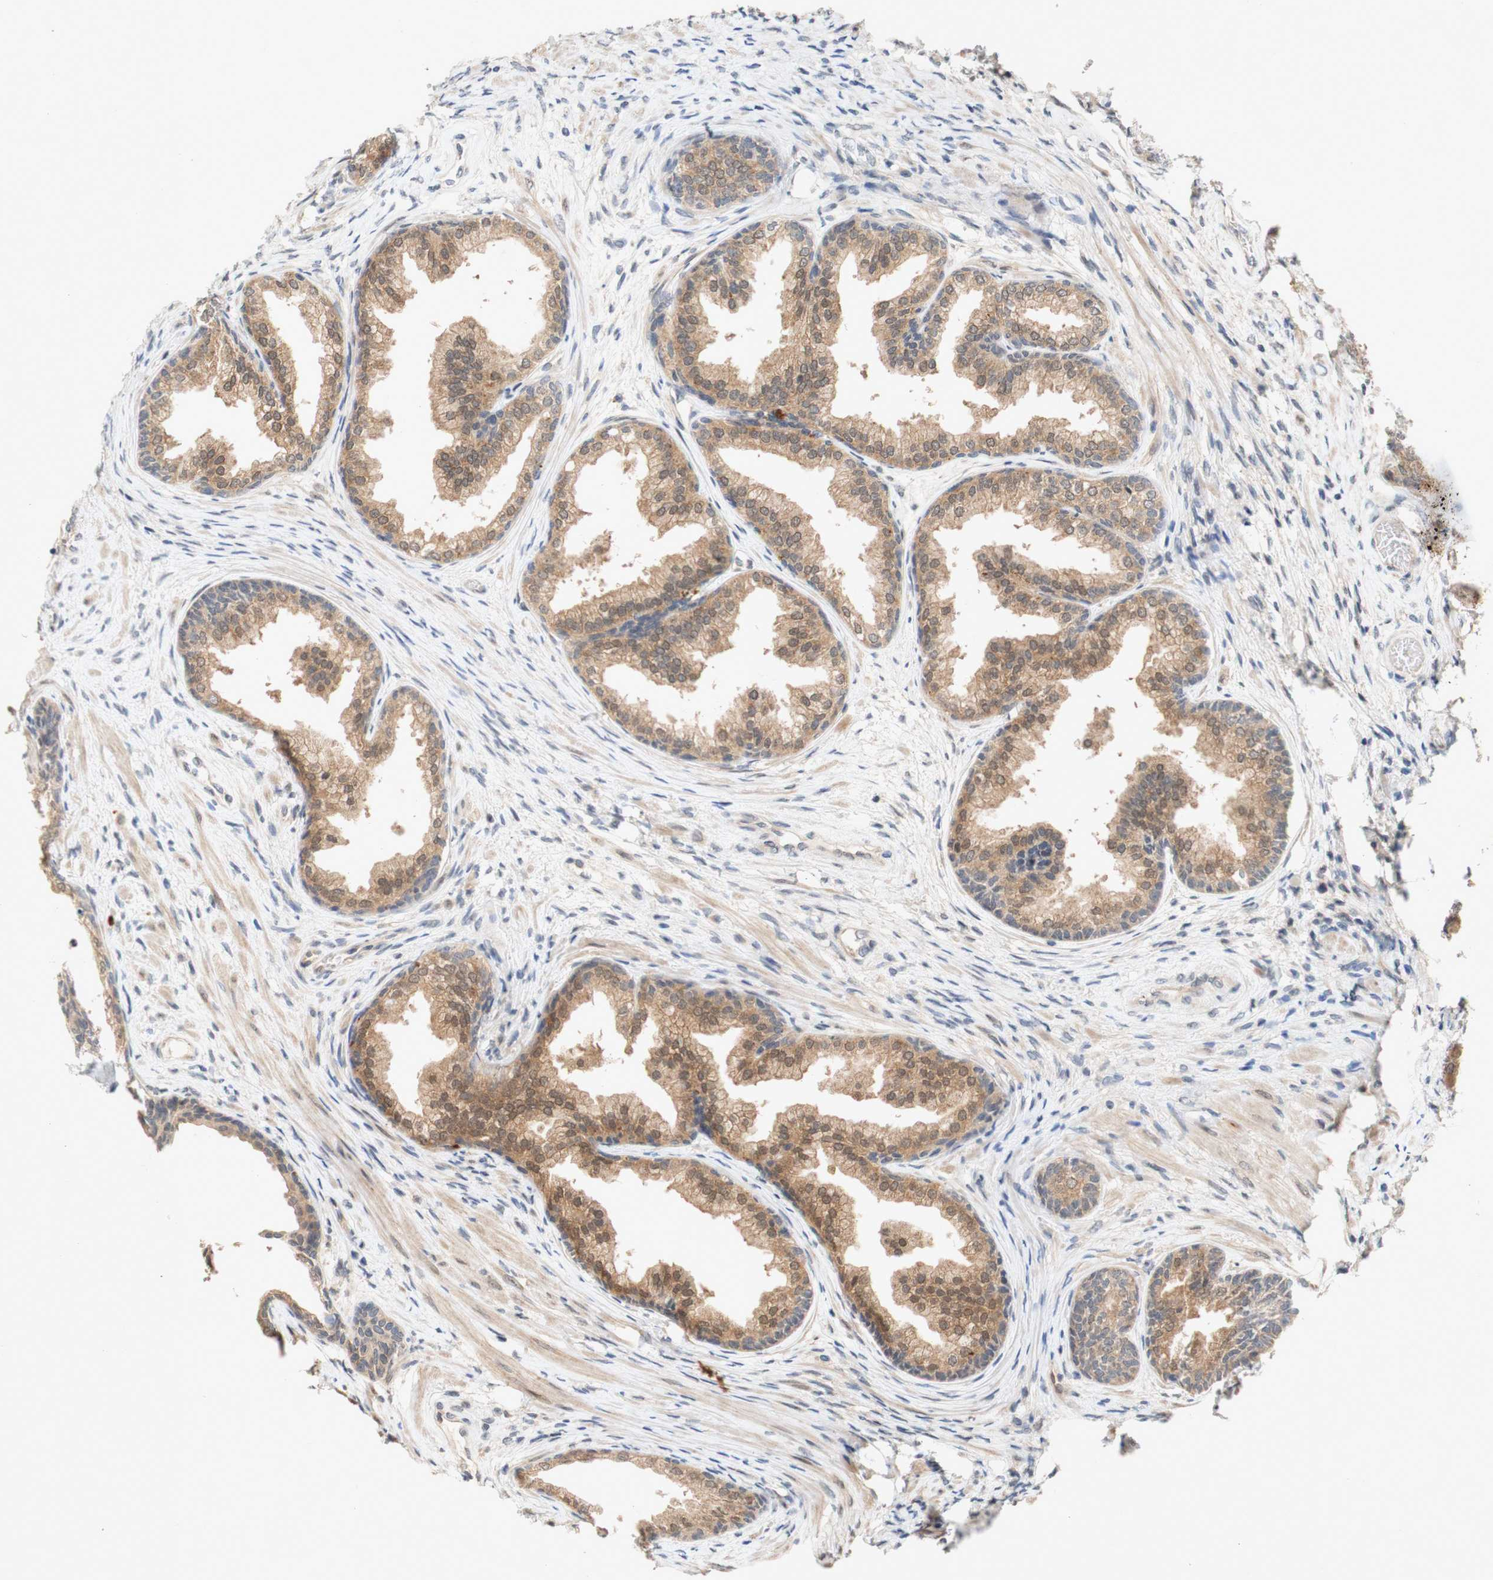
{"staining": {"intensity": "moderate", "quantity": ">75%", "location": "cytoplasmic/membranous,nuclear"}, "tissue": "prostate", "cell_type": "Glandular cells", "image_type": "normal", "snomed": [{"axis": "morphology", "description": "Normal tissue, NOS"}, {"axis": "topography", "description": "Prostate"}], "caption": "Brown immunohistochemical staining in unremarkable prostate demonstrates moderate cytoplasmic/membranous,nuclear staining in approximately >75% of glandular cells.", "gene": "PIN1", "patient": {"sex": "male", "age": 76}}